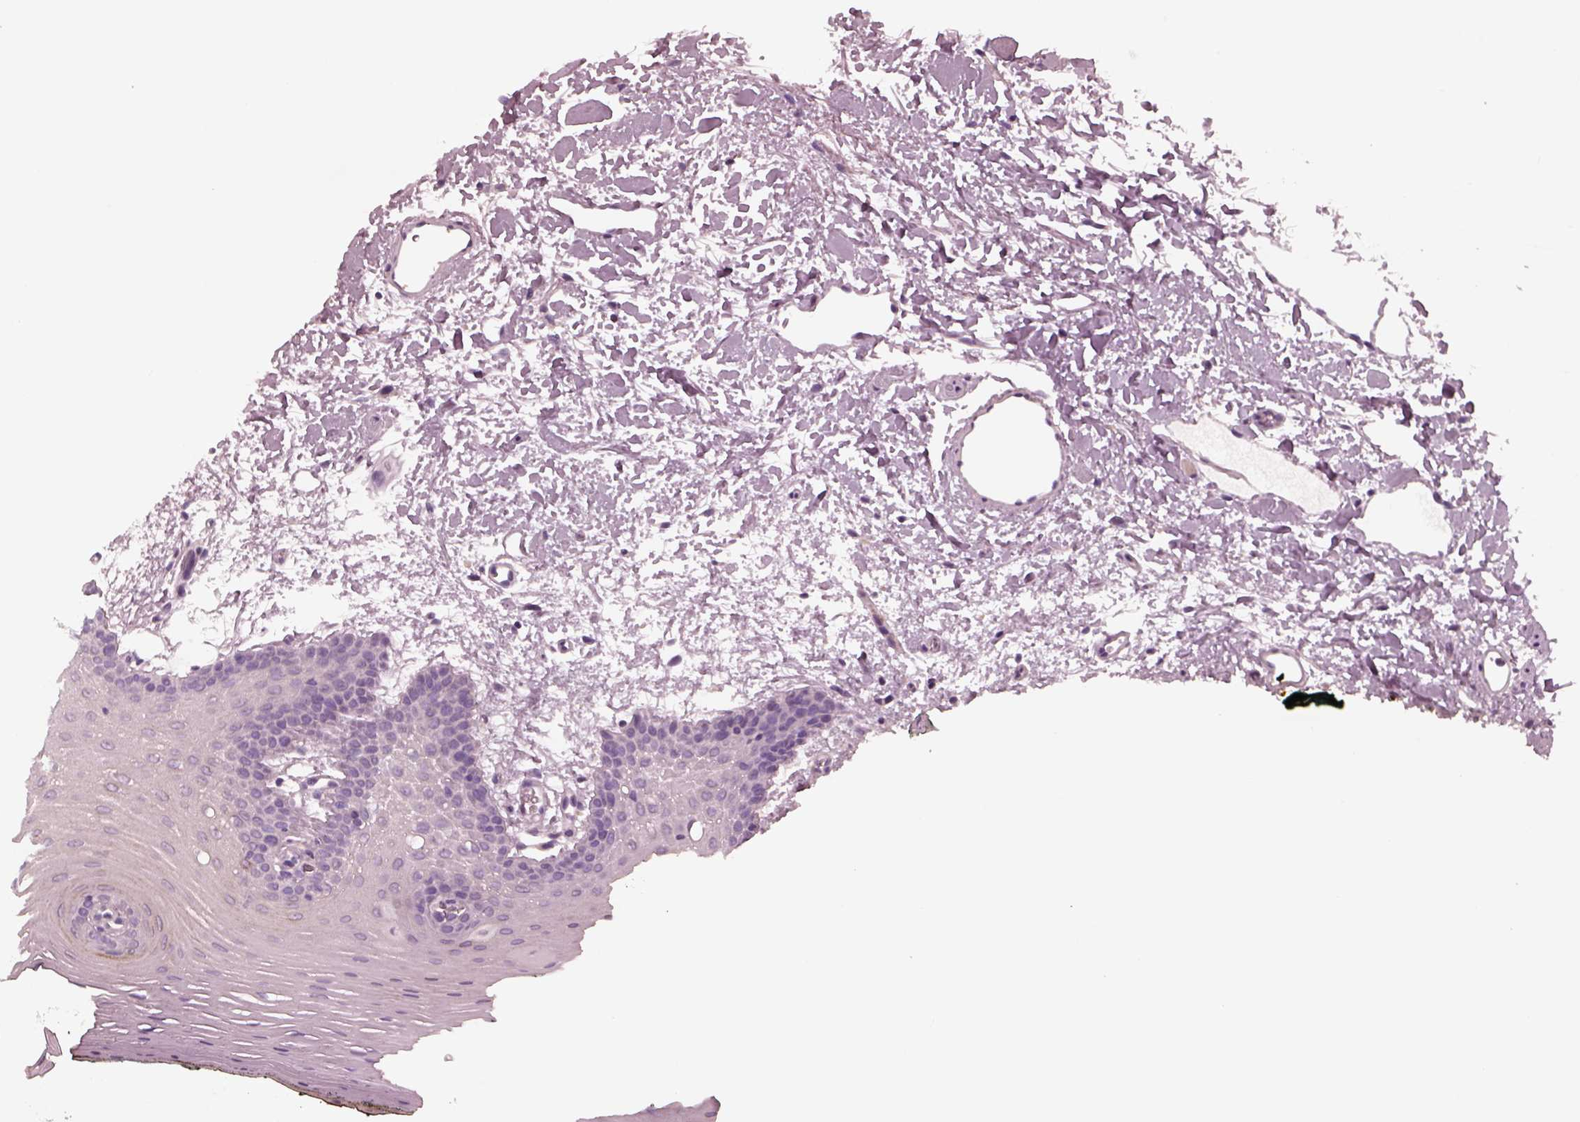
{"staining": {"intensity": "weak", "quantity": "<25%", "location": "cytoplasmic/membranous"}, "tissue": "oral mucosa", "cell_type": "Squamous epithelial cells", "image_type": "normal", "snomed": [{"axis": "morphology", "description": "Normal tissue, NOS"}, {"axis": "topography", "description": "Oral tissue"}, {"axis": "topography", "description": "Head-Neck"}], "caption": "The photomicrograph demonstrates no significant positivity in squamous epithelial cells of oral mucosa.", "gene": "YY2", "patient": {"sex": "male", "age": 65}}